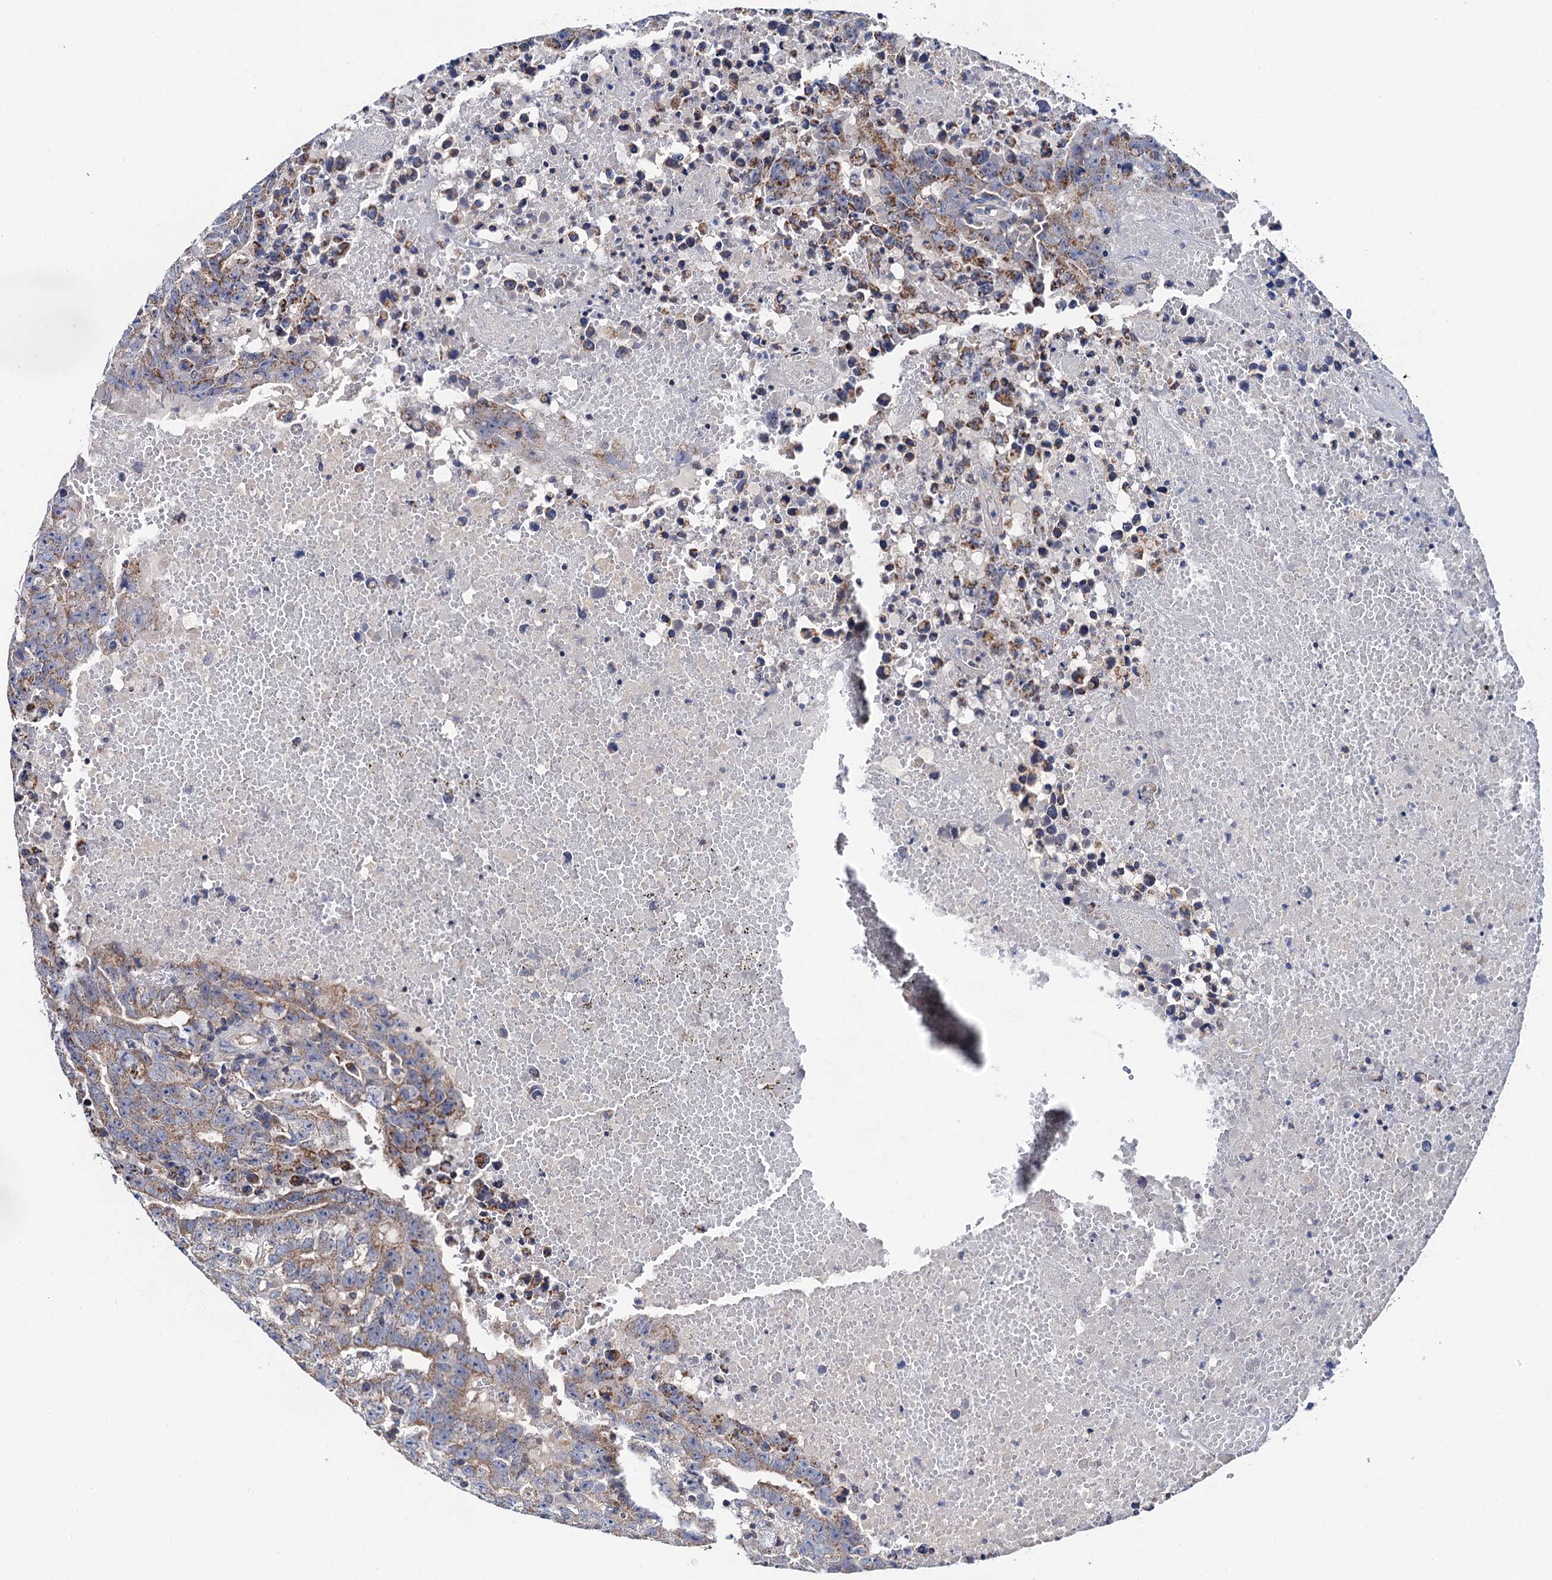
{"staining": {"intensity": "moderate", "quantity": "25%-75%", "location": "cytoplasmic/membranous"}, "tissue": "testis cancer", "cell_type": "Tumor cells", "image_type": "cancer", "snomed": [{"axis": "morphology", "description": "Carcinoma, Embryonal, NOS"}, {"axis": "topography", "description": "Testis"}], "caption": "Protein staining by immunohistochemistry exhibits moderate cytoplasmic/membranous expression in about 25%-75% of tumor cells in testis embryonal carcinoma.", "gene": "MRPL48", "patient": {"sex": "male", "age": 25}}